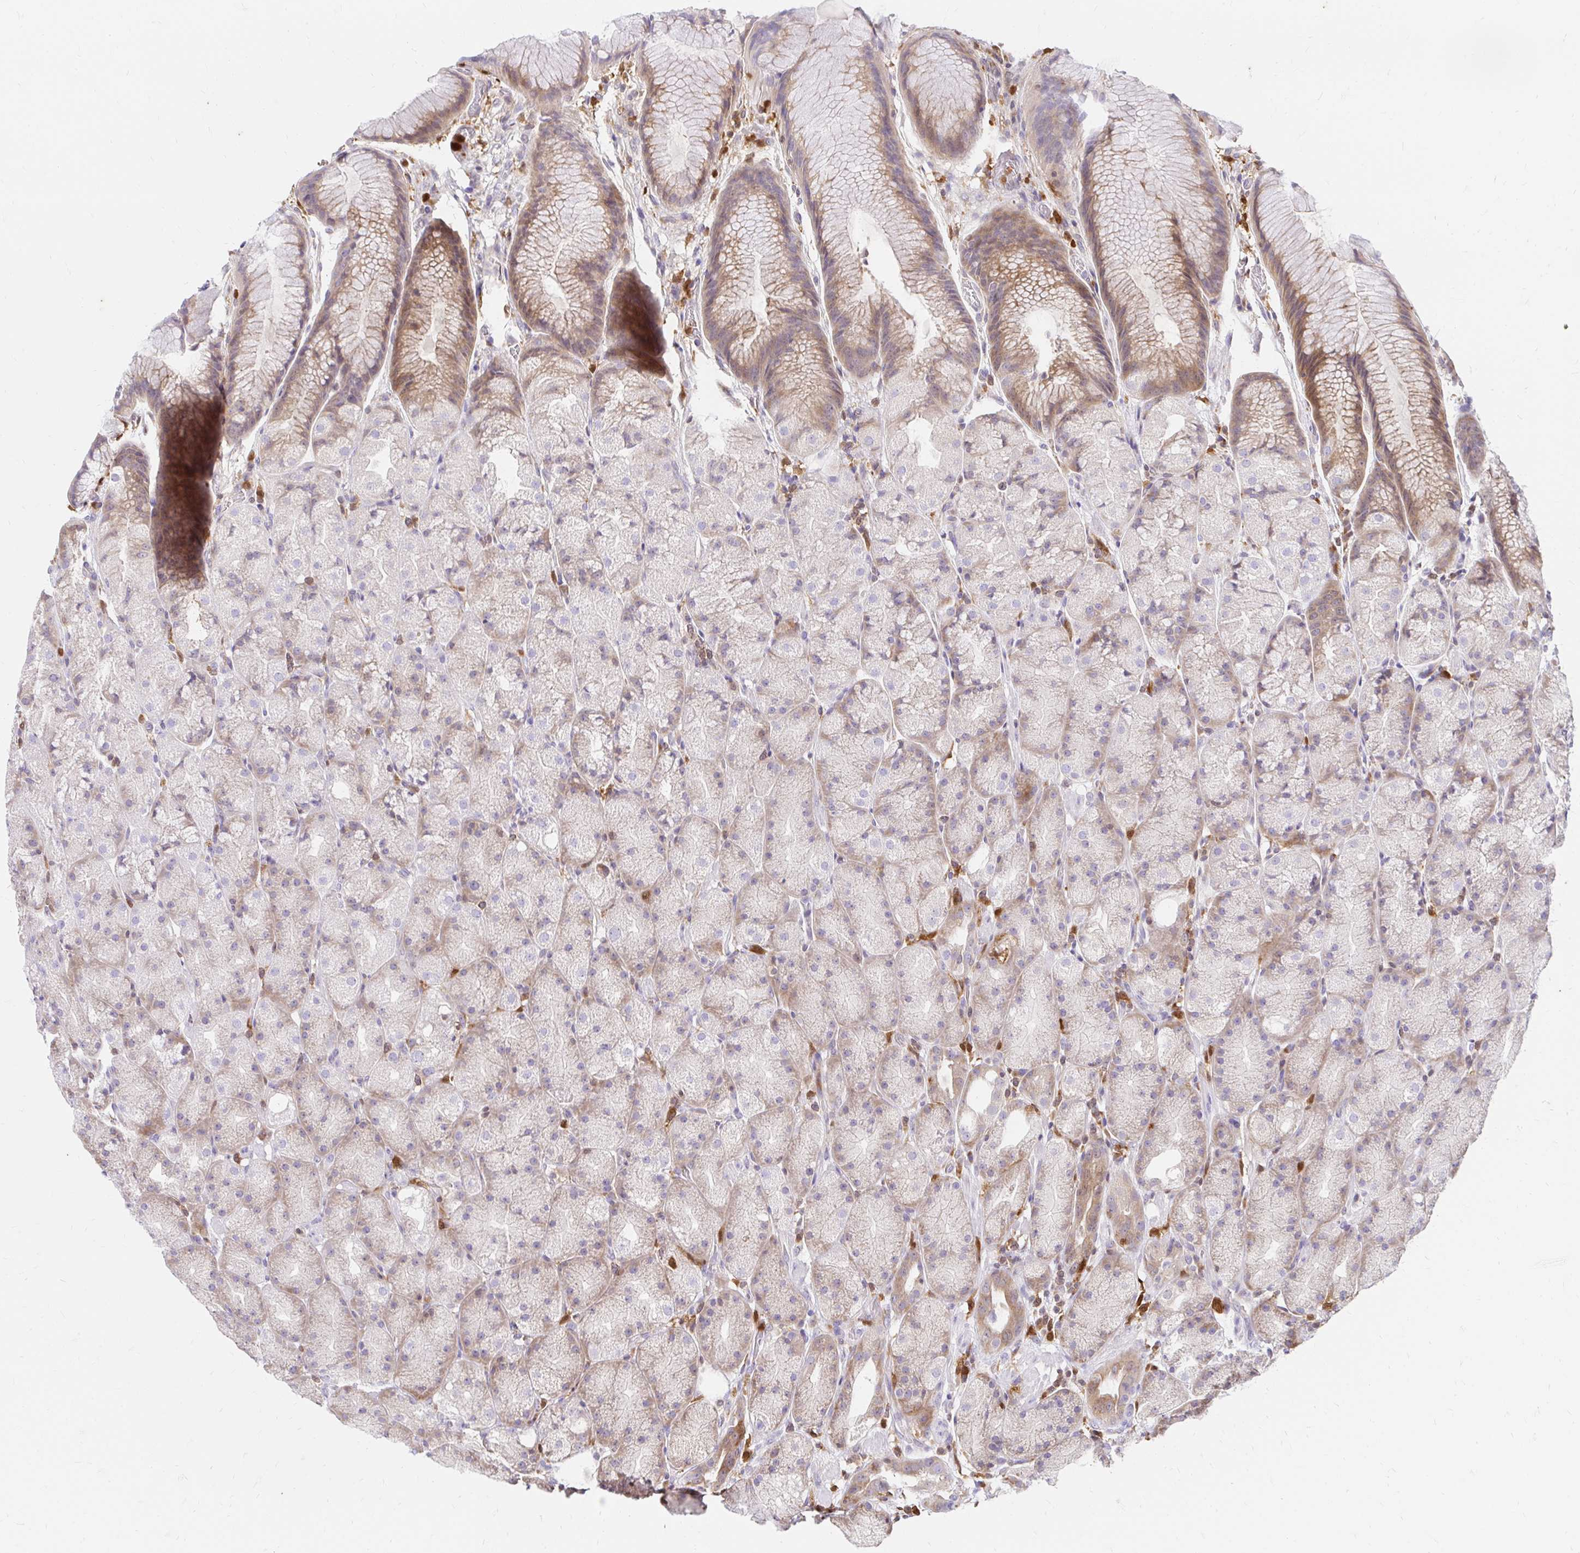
{"staining": {"intensity": "weak", "quantity": "25%-75%", "location": "cytoplasmic/membranous"}, "tissue": "stomach", "cell_type": "Glandular cells", "image_type": "normal", "snomed": [{"axis": "morphology", "description": "Normal tissue, NOS"}, {"axis": "topography", "description": "Stomach, upper"}, {"axis": "topography", "description": "Stomach"}], "caption": "Stomach stained with a brown dye reveals weak cytoplasmic/membranous positive staining in approximately 25%-75% of glandular cells.", "gene": "PYCARD", "patient": {"sex": "male", "age": 48}}